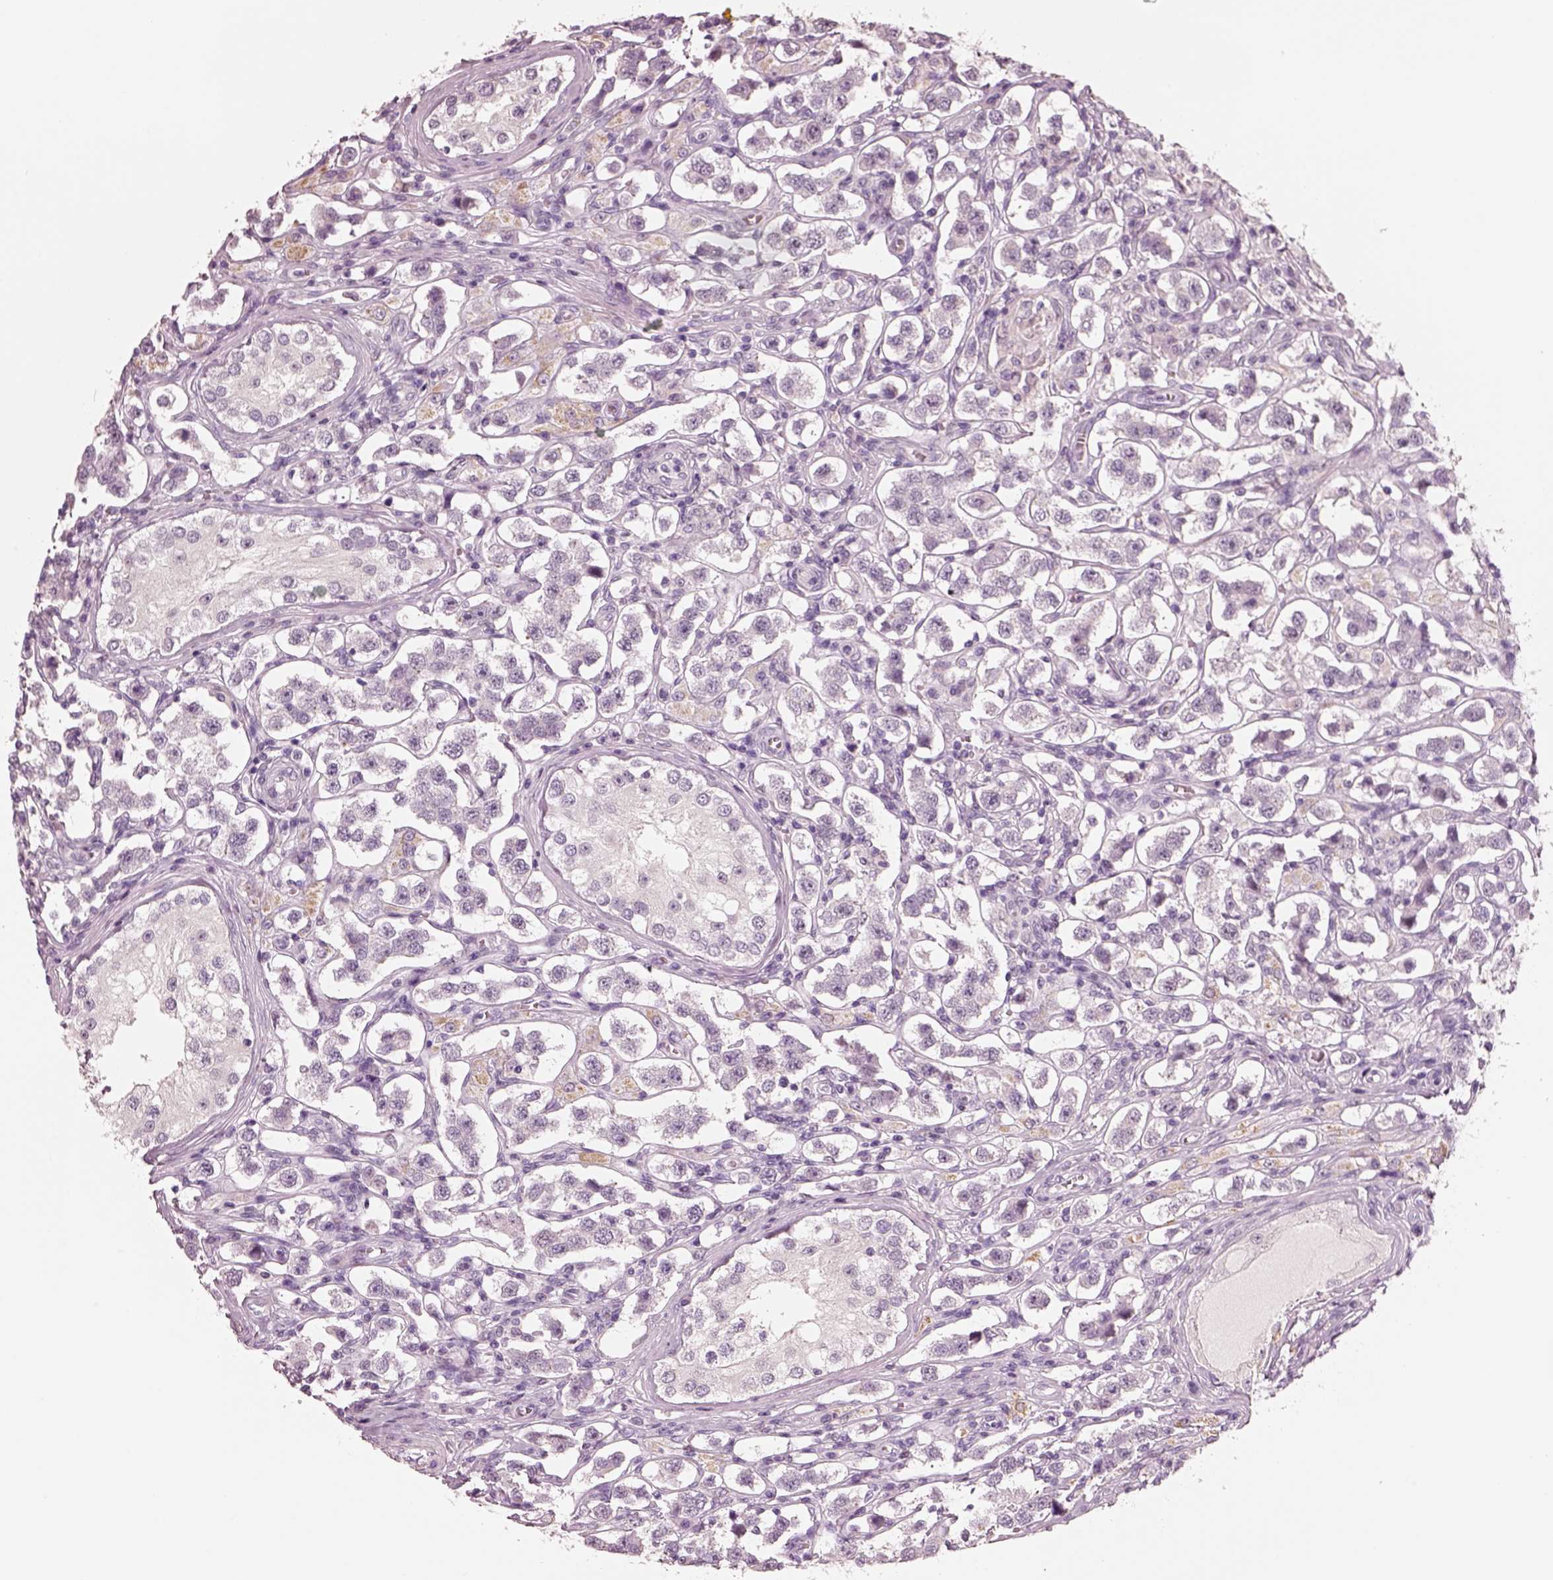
{"staining": {"intensity": "negative", "quantity": "none", "location": "none"}, "tissue": "testis cancer", "cell_type": "Tumor cells", "image_type": "cancer", "snomed": [{"axis": "morphology", "description": "Seminoma, NOS"}, {"axis": "topography", "description": "Testis"}], "caption": "An IHC photomicrograph of testis cancer is shown. There is no staining in tumor cells of testis cancer.", "gene": "ELSPBP1", "patient": {"sex": "male", "age": 37}}